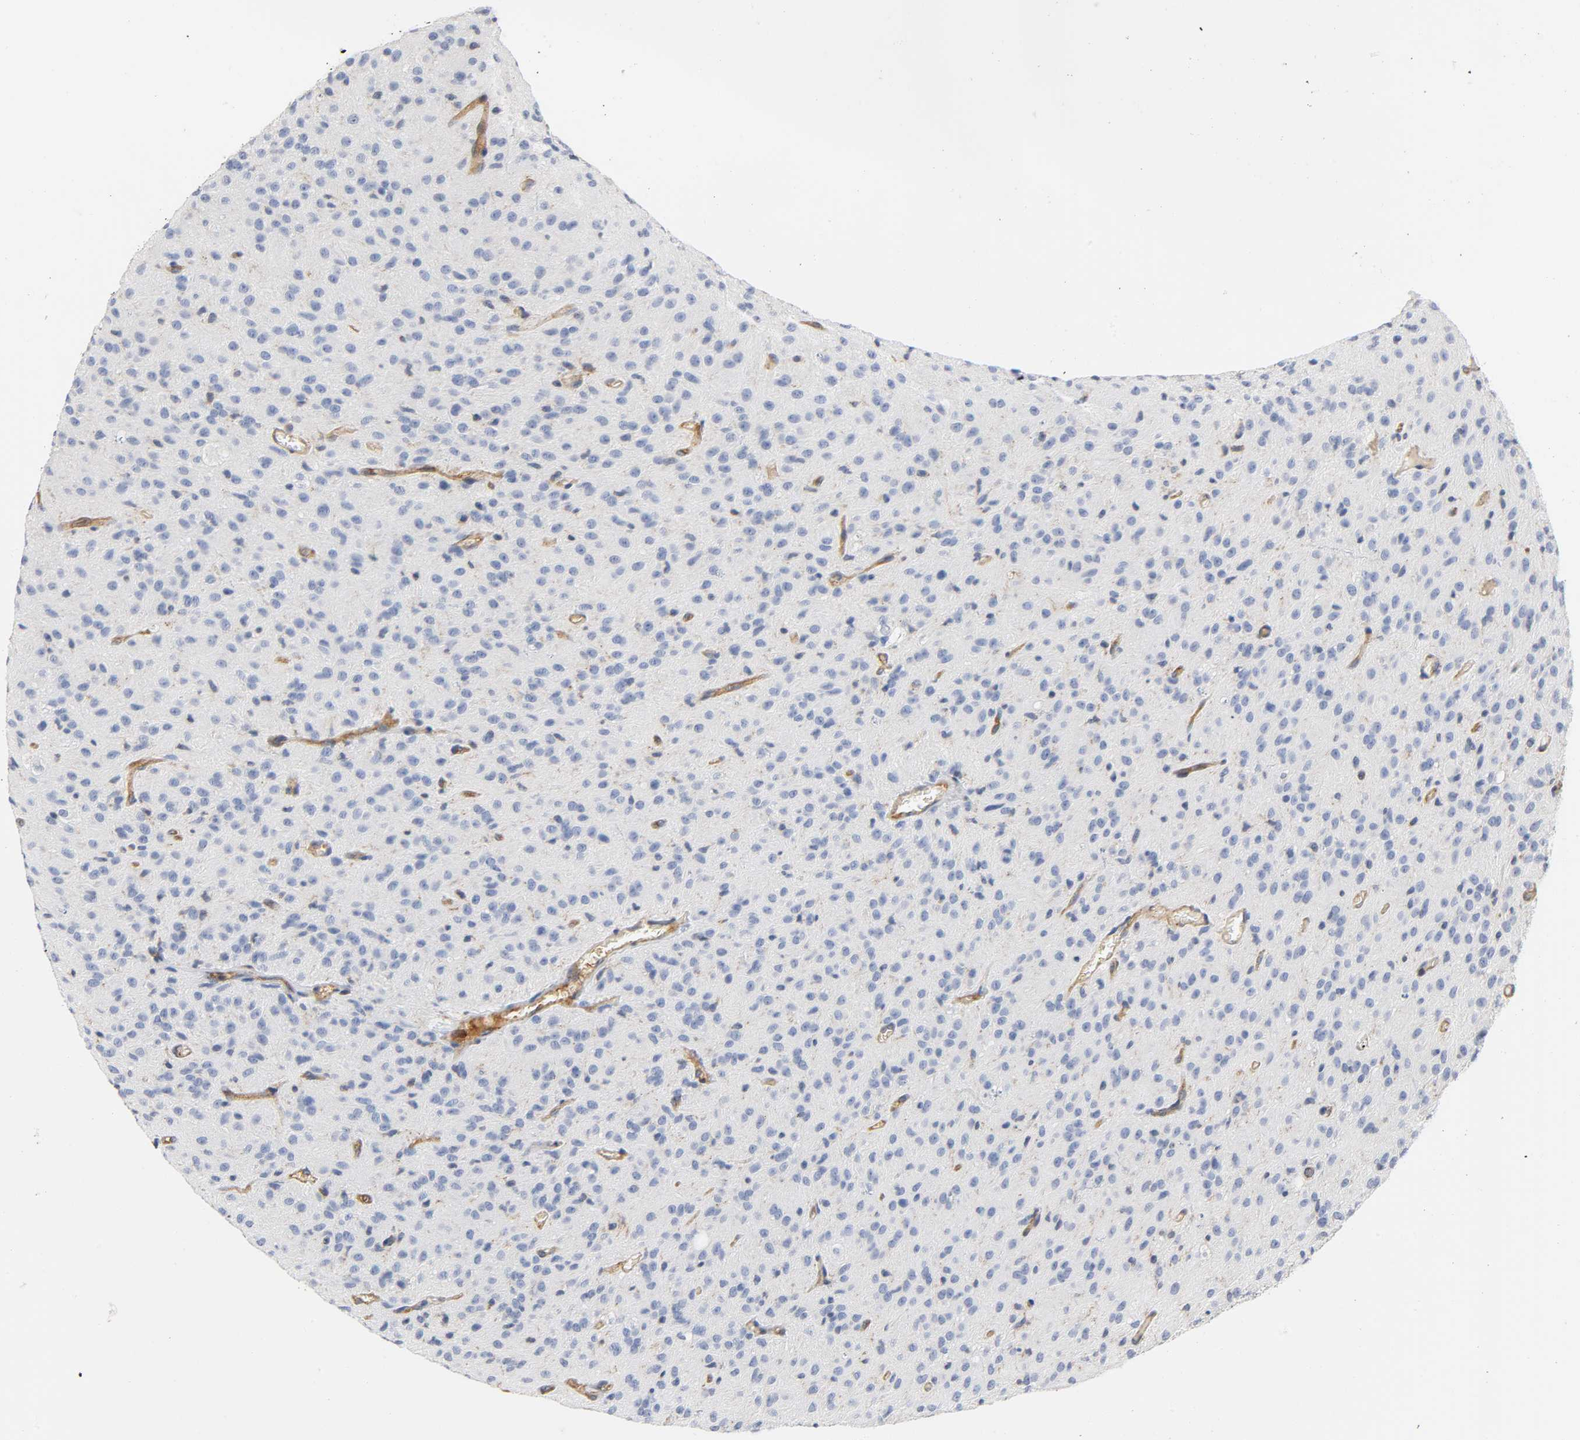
{"staining": {"intensity": "negative", "quantity": "none", "location": "none"}, "tissue": "glioma", "cell_type": "Tumor cells", "image_type": "cancer", "snomed": [{"axis": "morphology", "description": "Glioma, malignant, High grade"}, {"axis": "topography", "description": "Brain"}], "caption": "Human glioma stained for a protein using immunohistochemistry (IHC) demonstrates no positivity in tumor cells.", "gene": "CD2AP", "patient": {"sex": "female", "age": 59}}